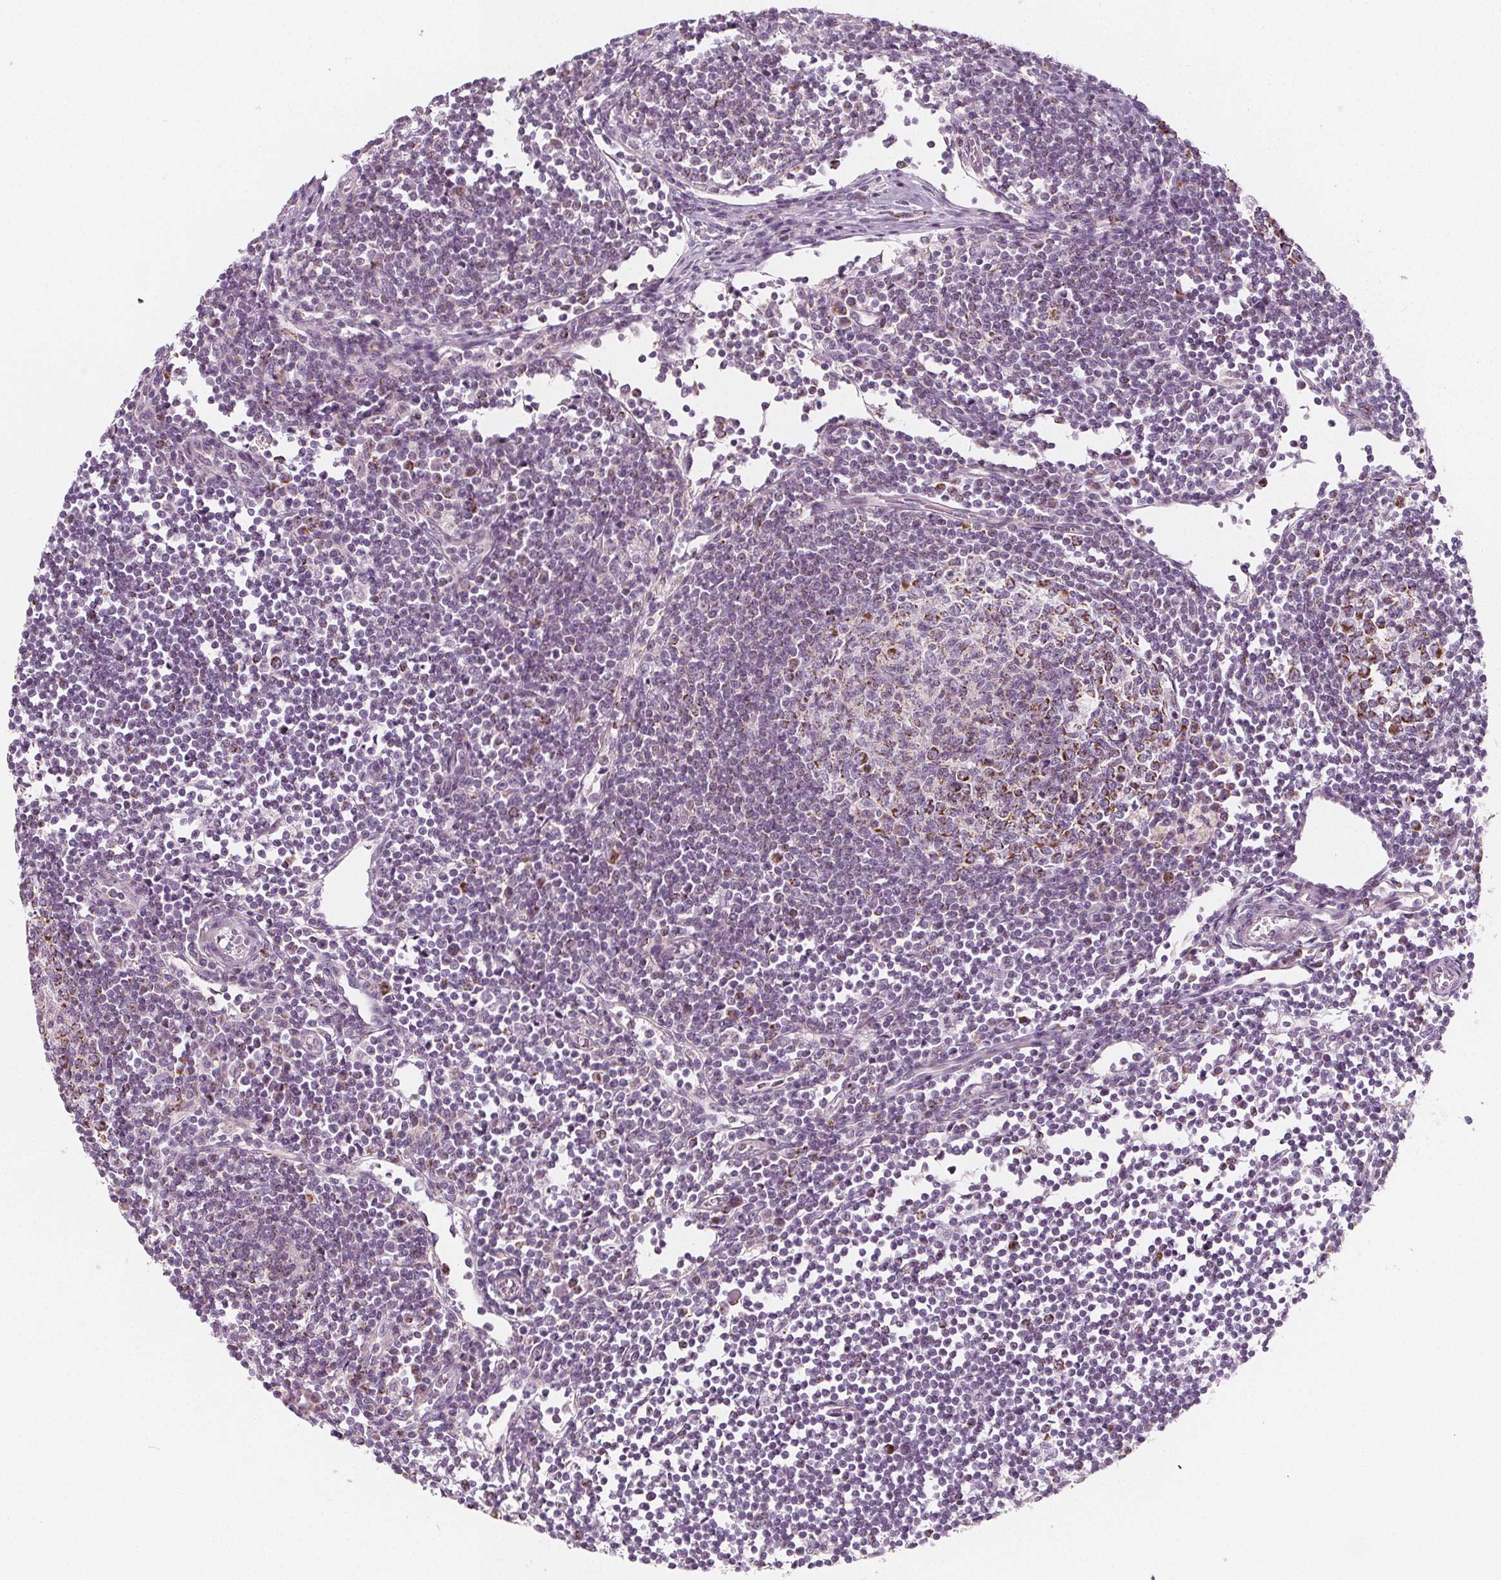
{"staining": {"intensity": "moderate", "quantity": "25%-75%", "location": "cytoplasmic/membranous"}, "tissue": "lymph node", "cell_type": "Germinal center cells", "image_type": "normal", "snomed": [{"axis": "morphology", "description": "Normal tissue, NOS"}, {"axis": "topography", "description": "Lymph node"}], "caption": "The image displays immunohistochemical staining of normal lymph node. There is moderate cytoplasmic/membranous staining is appreciated in approximately 25%-75% of germinal center cells.", "gene": "IL17C", "patient": {"sex": "male", "age": 67}}